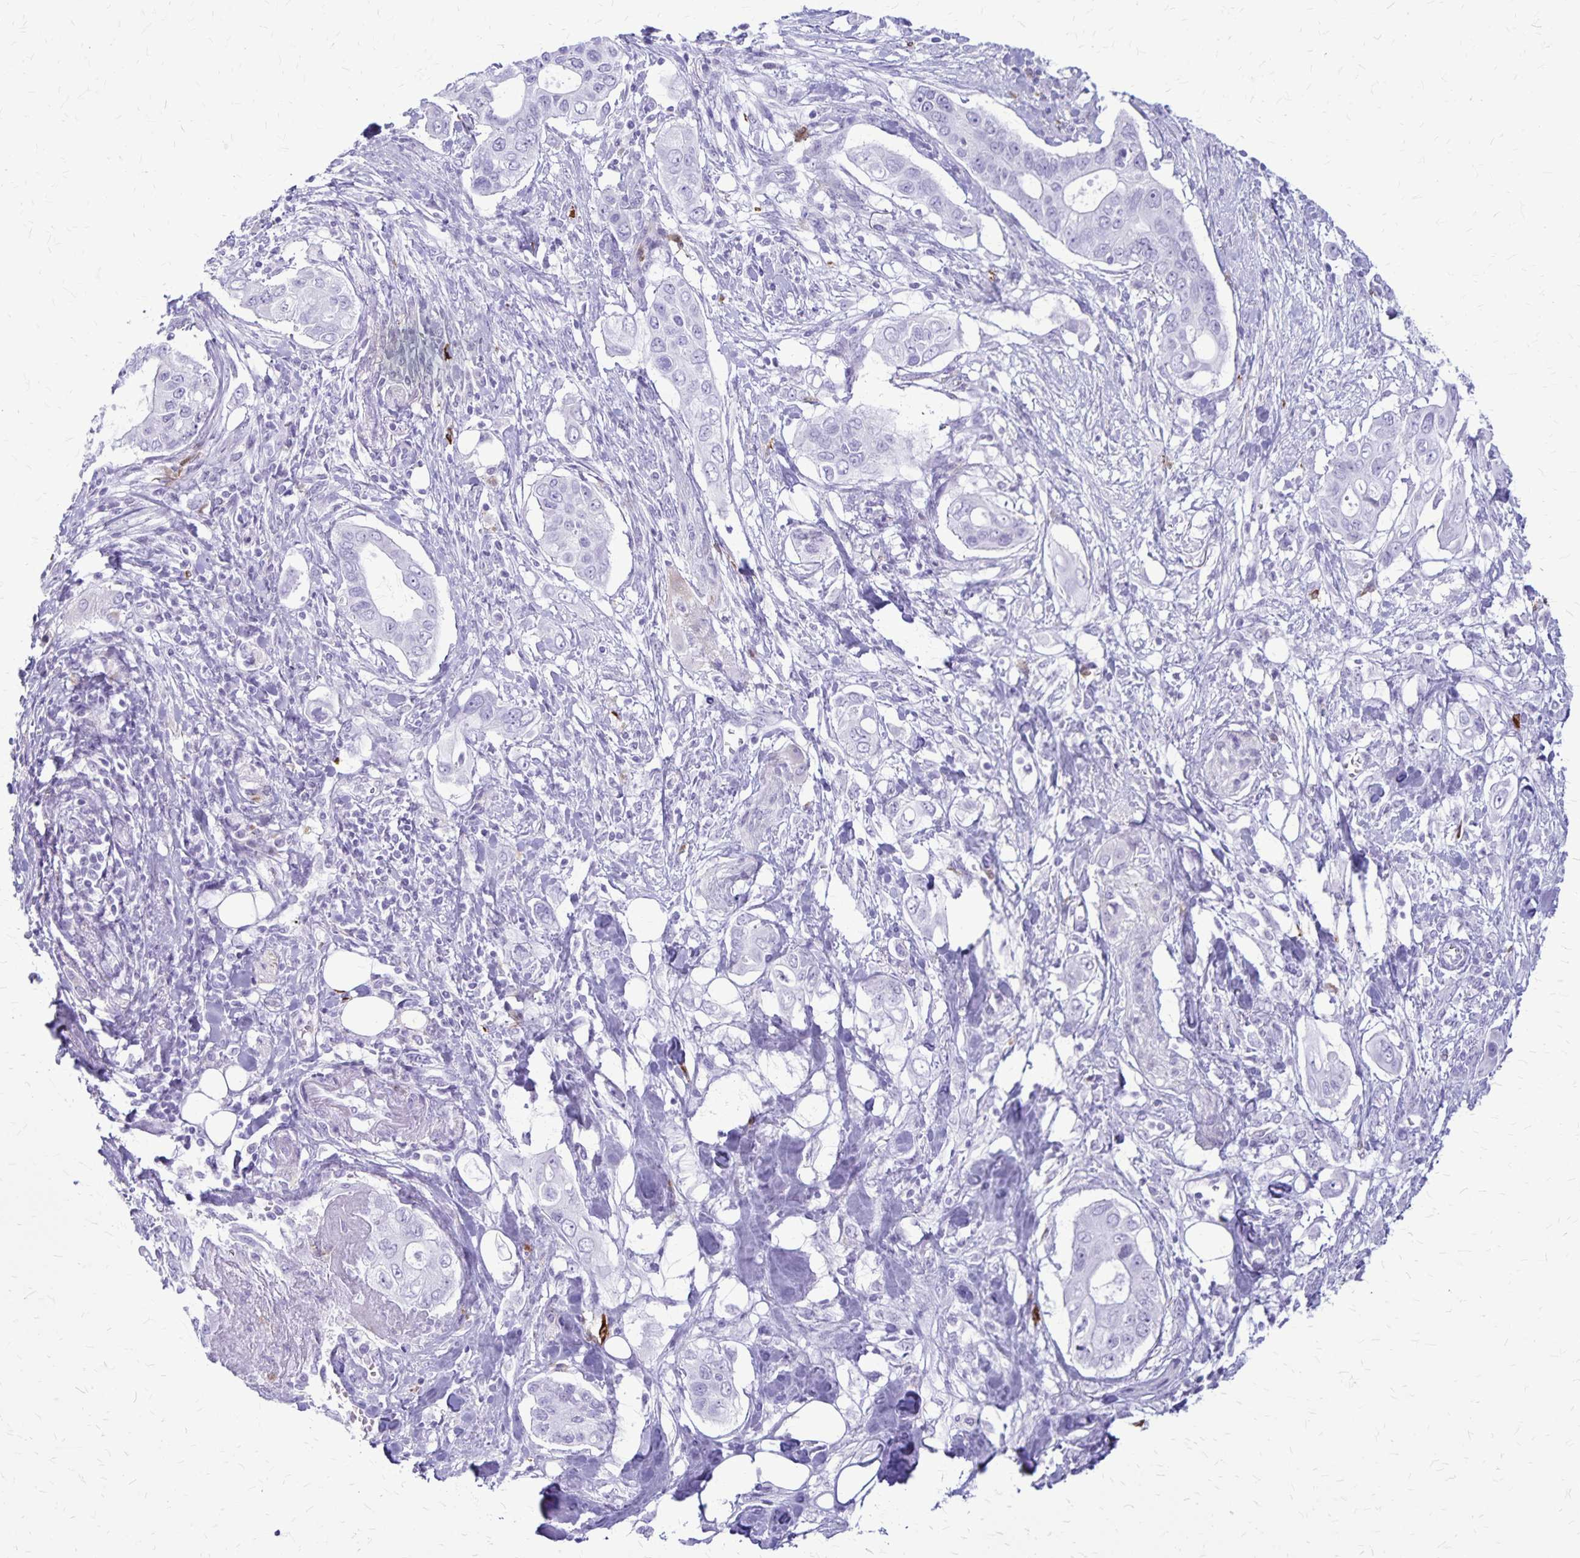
{"staining": {"intensity": "negative", "quantity": "none", "location": "none"}, "tissue": "pancreatic cancer", "cell_type": "Tumor cells", "image_type": "cancer", "snomed": [{"axis": "morphology", "description": "Adenocarcinoma, NOS"}, {"axis": "topography", "description": "Pancreas"}], "caption": "An immunohistochemistry photomicrograph of pancreatic cancer (adenocarcinoma) is shown. There is no staining in tumor cells of pancreatic cancer (adenocarcinoma).", "gene": "RTN1", "patient": {"sex": "female", "age": 63}}